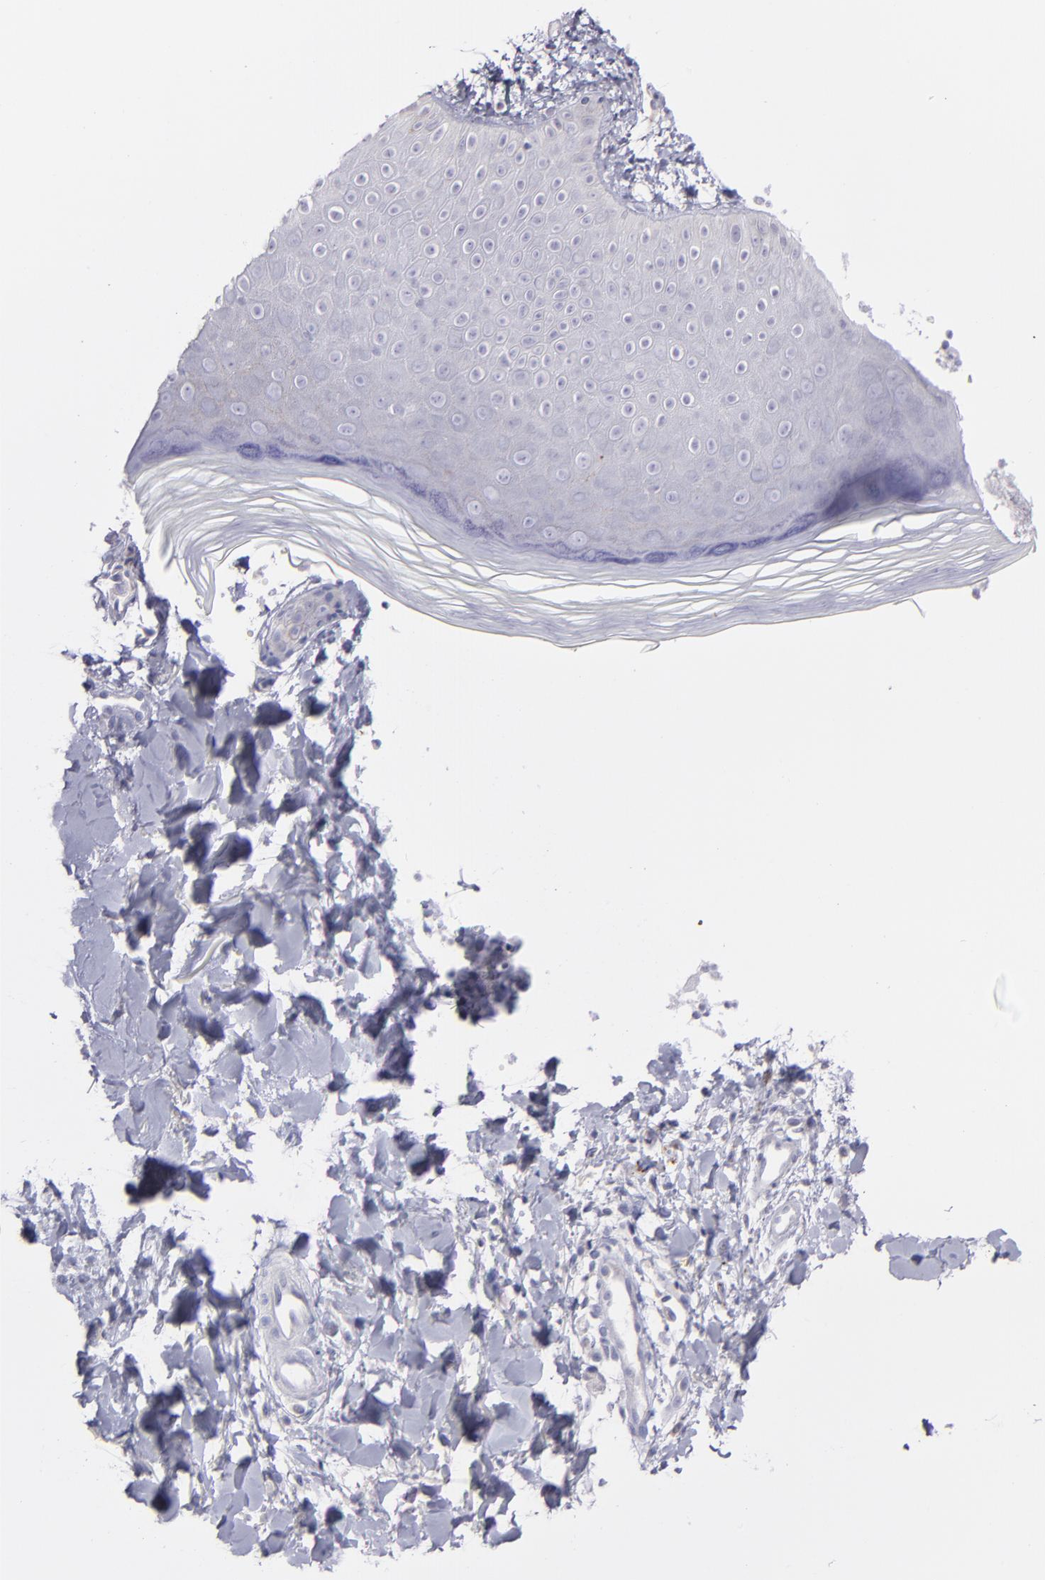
{"staining": {"intensity": "negative", "quantity": "none", "location": "none"}, "tissue": "skin", "cell_type": "Epidermal cells", "image_type": "normal", "snomed": [{"axis": "morphology", "description": "Normal tissue, NOS"}, {"axis": "morphology", "description": "Inflammation, NOS"}, {"axis": "topography", "description": "Soft tissue"}, {"axis": "topography", "description": "Anal"}], "caption": "Epidermal cells are negative for brown protein staining in unremarkable skin. (DAB IHC visualized using brightfield microscopy, high magnification).", "gene": "SNAP25", "patient": {"sex": "female", "age": 15}}